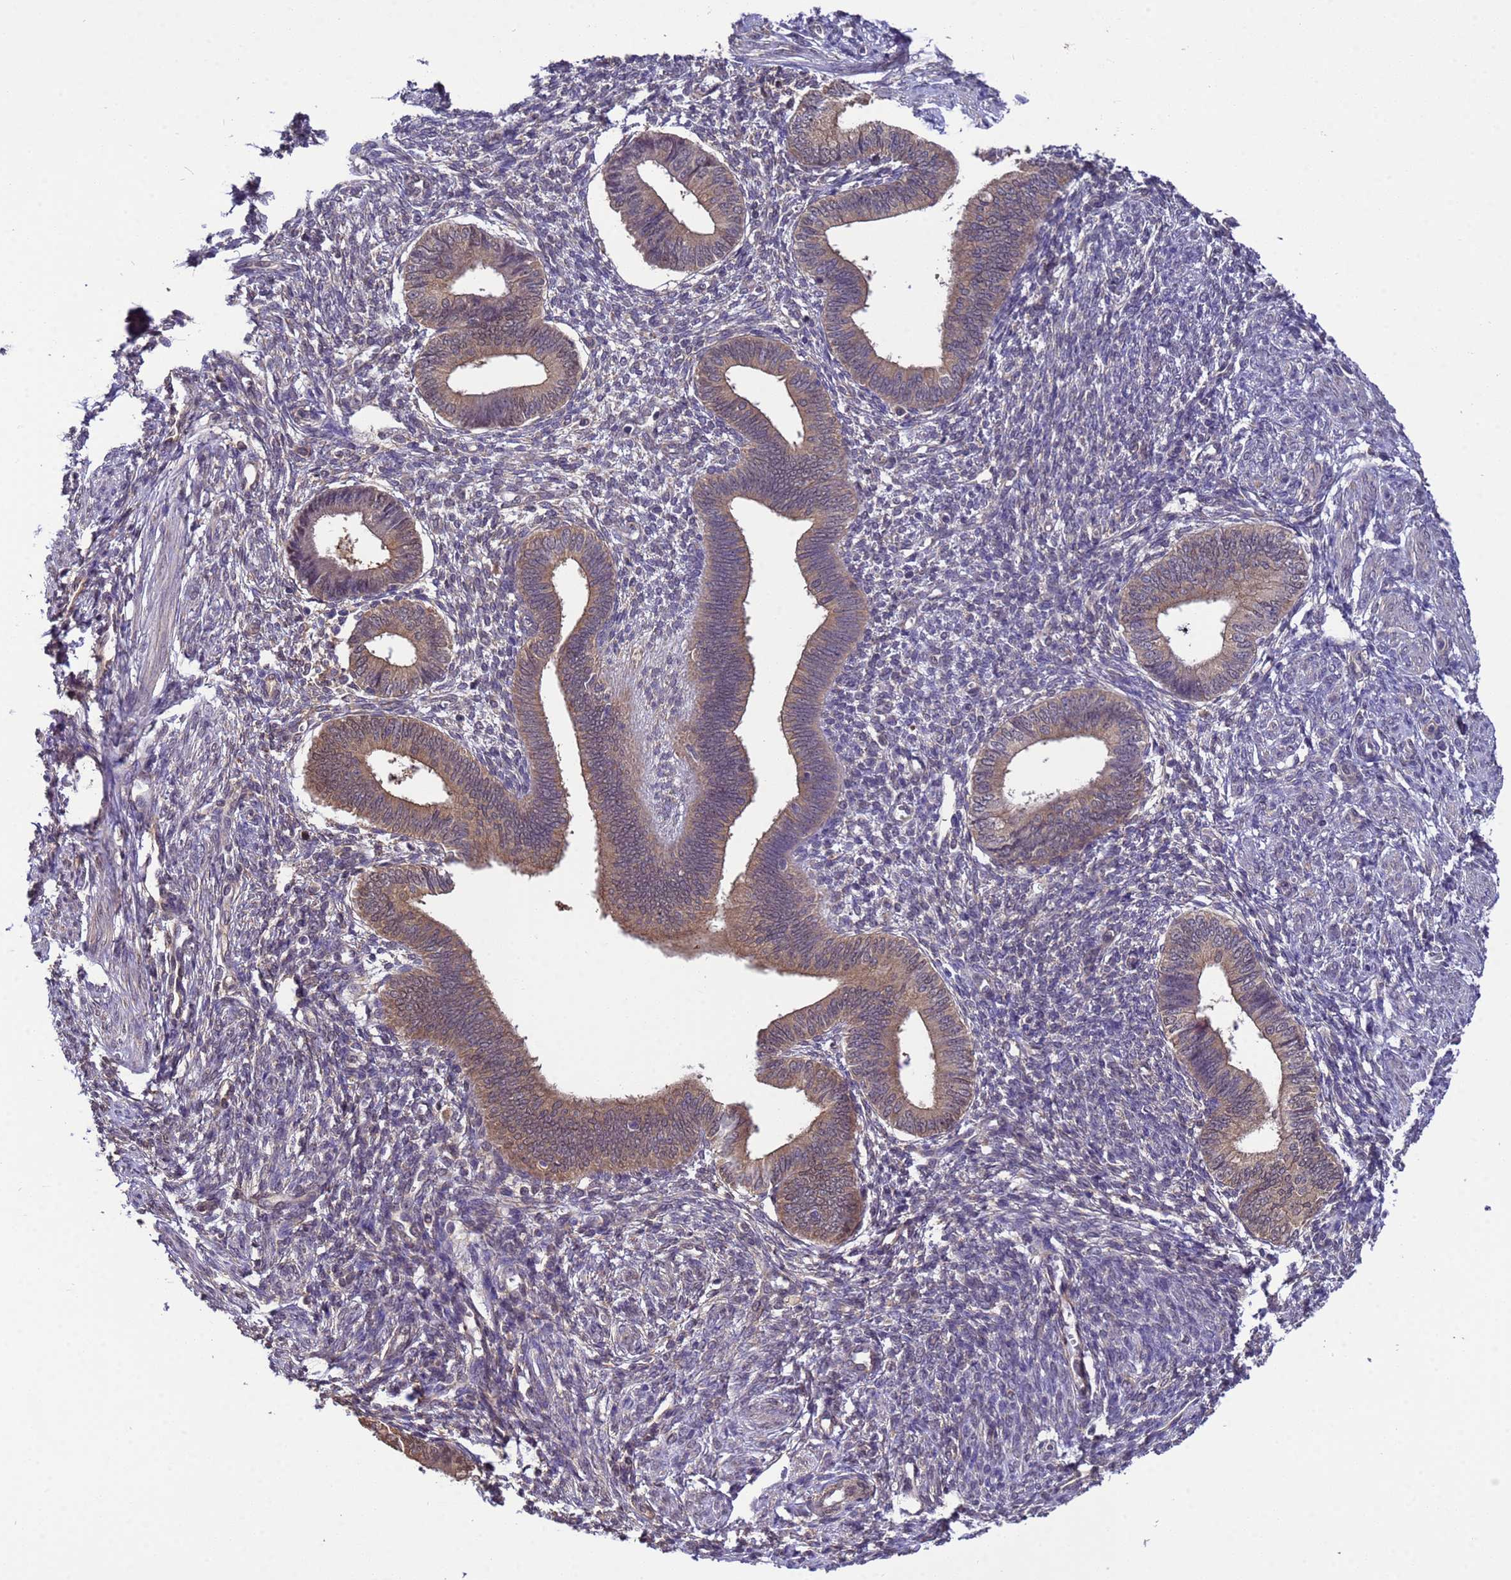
{"staining": {"intensity": "negative", "quantity": "none", "location": "none"}, "tissue": "endometrium", "cell_type": "Cells in endometrial stroma", "image_type": "normal", "snomed": [{"axis": "morphology", "description": "Normal tissue, NOS"}, {"axis": "topography", "description": "Endometrium"}], "caption": "Histopathology image shows no protein staining in cells in endometrial stroma of benign endometrium.", "gene": "ZFP69B", "patient": {"sex": "female", "age": 46}}